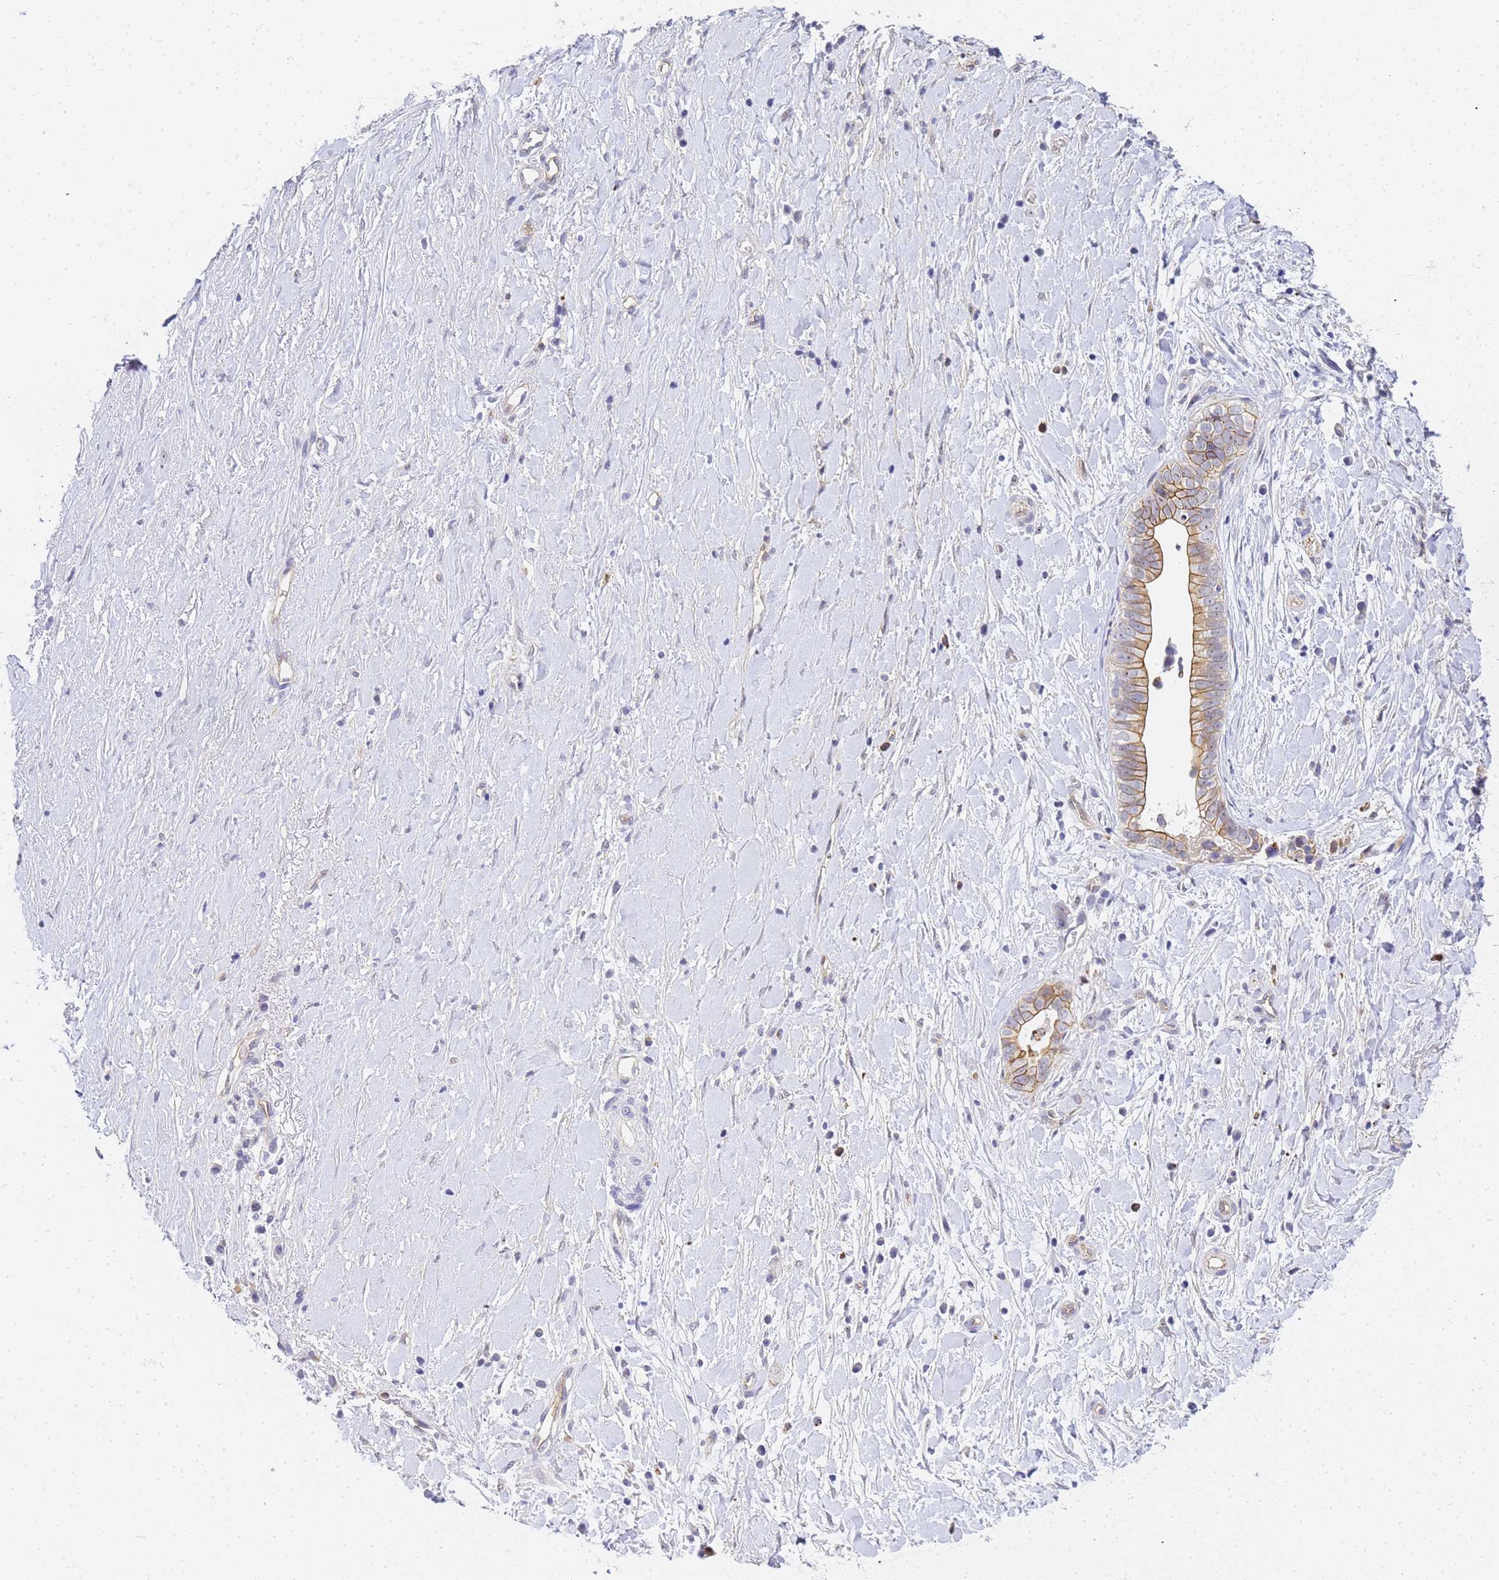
{"staining": {"intensity": "moderate", "quantity": "25%-75%", "location": "cytoplasmic/membranous"}, "tissue": "liver cancer", "cell_type": "Tumor cells", "image_type": "cancer", "snomed": [{"axis": "morphology", "description": "Cholangiocarcinoma"}, {"axis": "topography", "description": "Liver"}], "caption": "Liver cancer (cholangiocarcinoma) tissue shows moderate cytoplasmic/membranous positivity in approximately 25%-75% of tumor cells, visualized by immunohistochemistry. Ihc stains the protein in brown and the nuclei are stained blue.", "gene": "GON4L", "patient": {"sex": "female", "age": 79}}